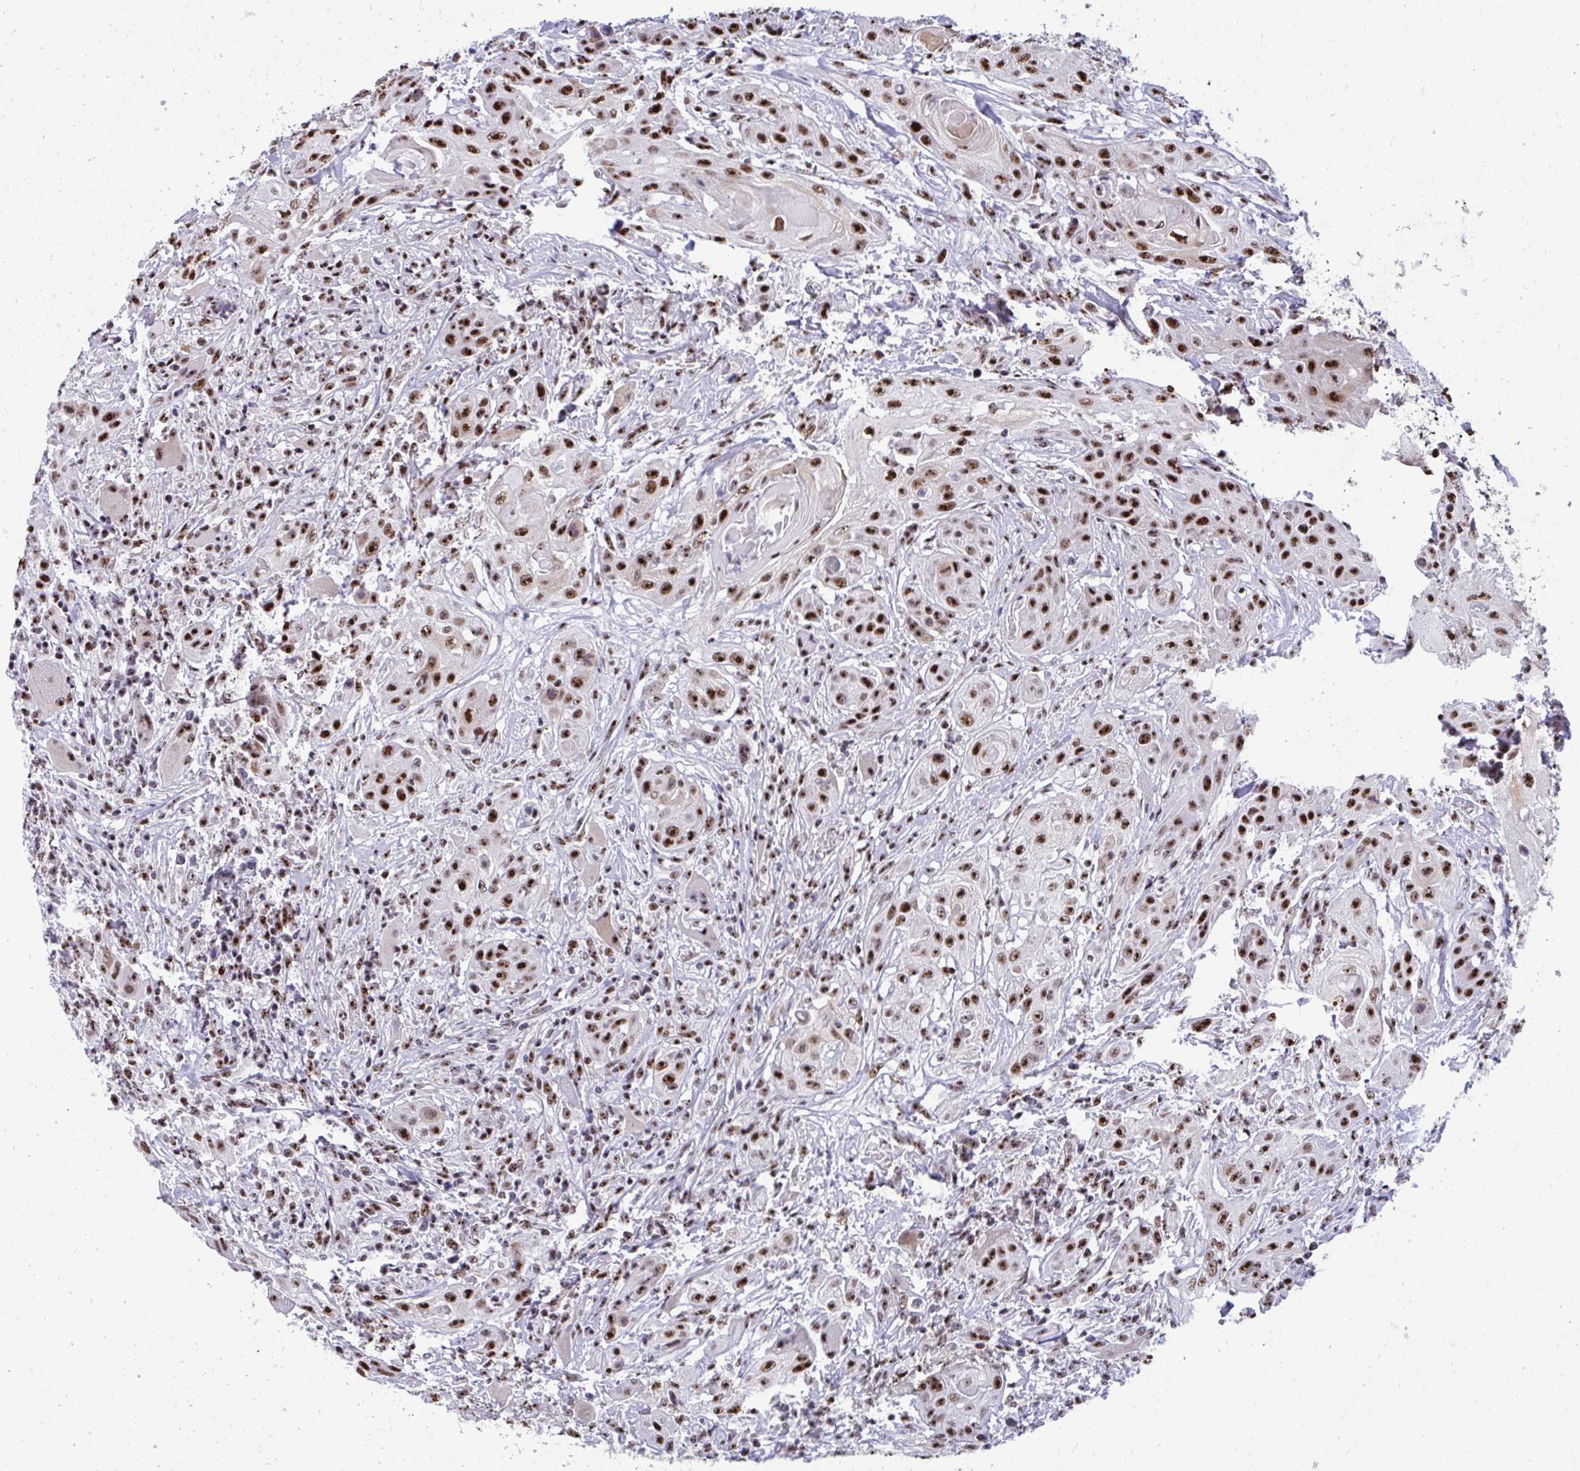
{"staining": {"intensity": "strong", "quantity": ">75%", "location": "nuclear"}, "tissue": "head and neck cancer", "cell_type": "Tumor cells", "image_type": "cancer", "snomed": [{"axis": "morphology", "description": "Squamous cell carcinoma, NOS"}, {"axis": "topography", "description": "Oral tissue"}, {"axis": "topography", "description": "Head-Neck"}, {"axis": "topography", "description": "Neck, NOS"}], "caption": "IHC (DAB (3,3'-diaminobenzidine)) staining of human head and neck cancer (squamous cell carcinoma) displays strong nuclear protein staining in approximately >75% of tumor cells.", "gene": "PELP1", "patient": {"sex": "female", "age": 55}}